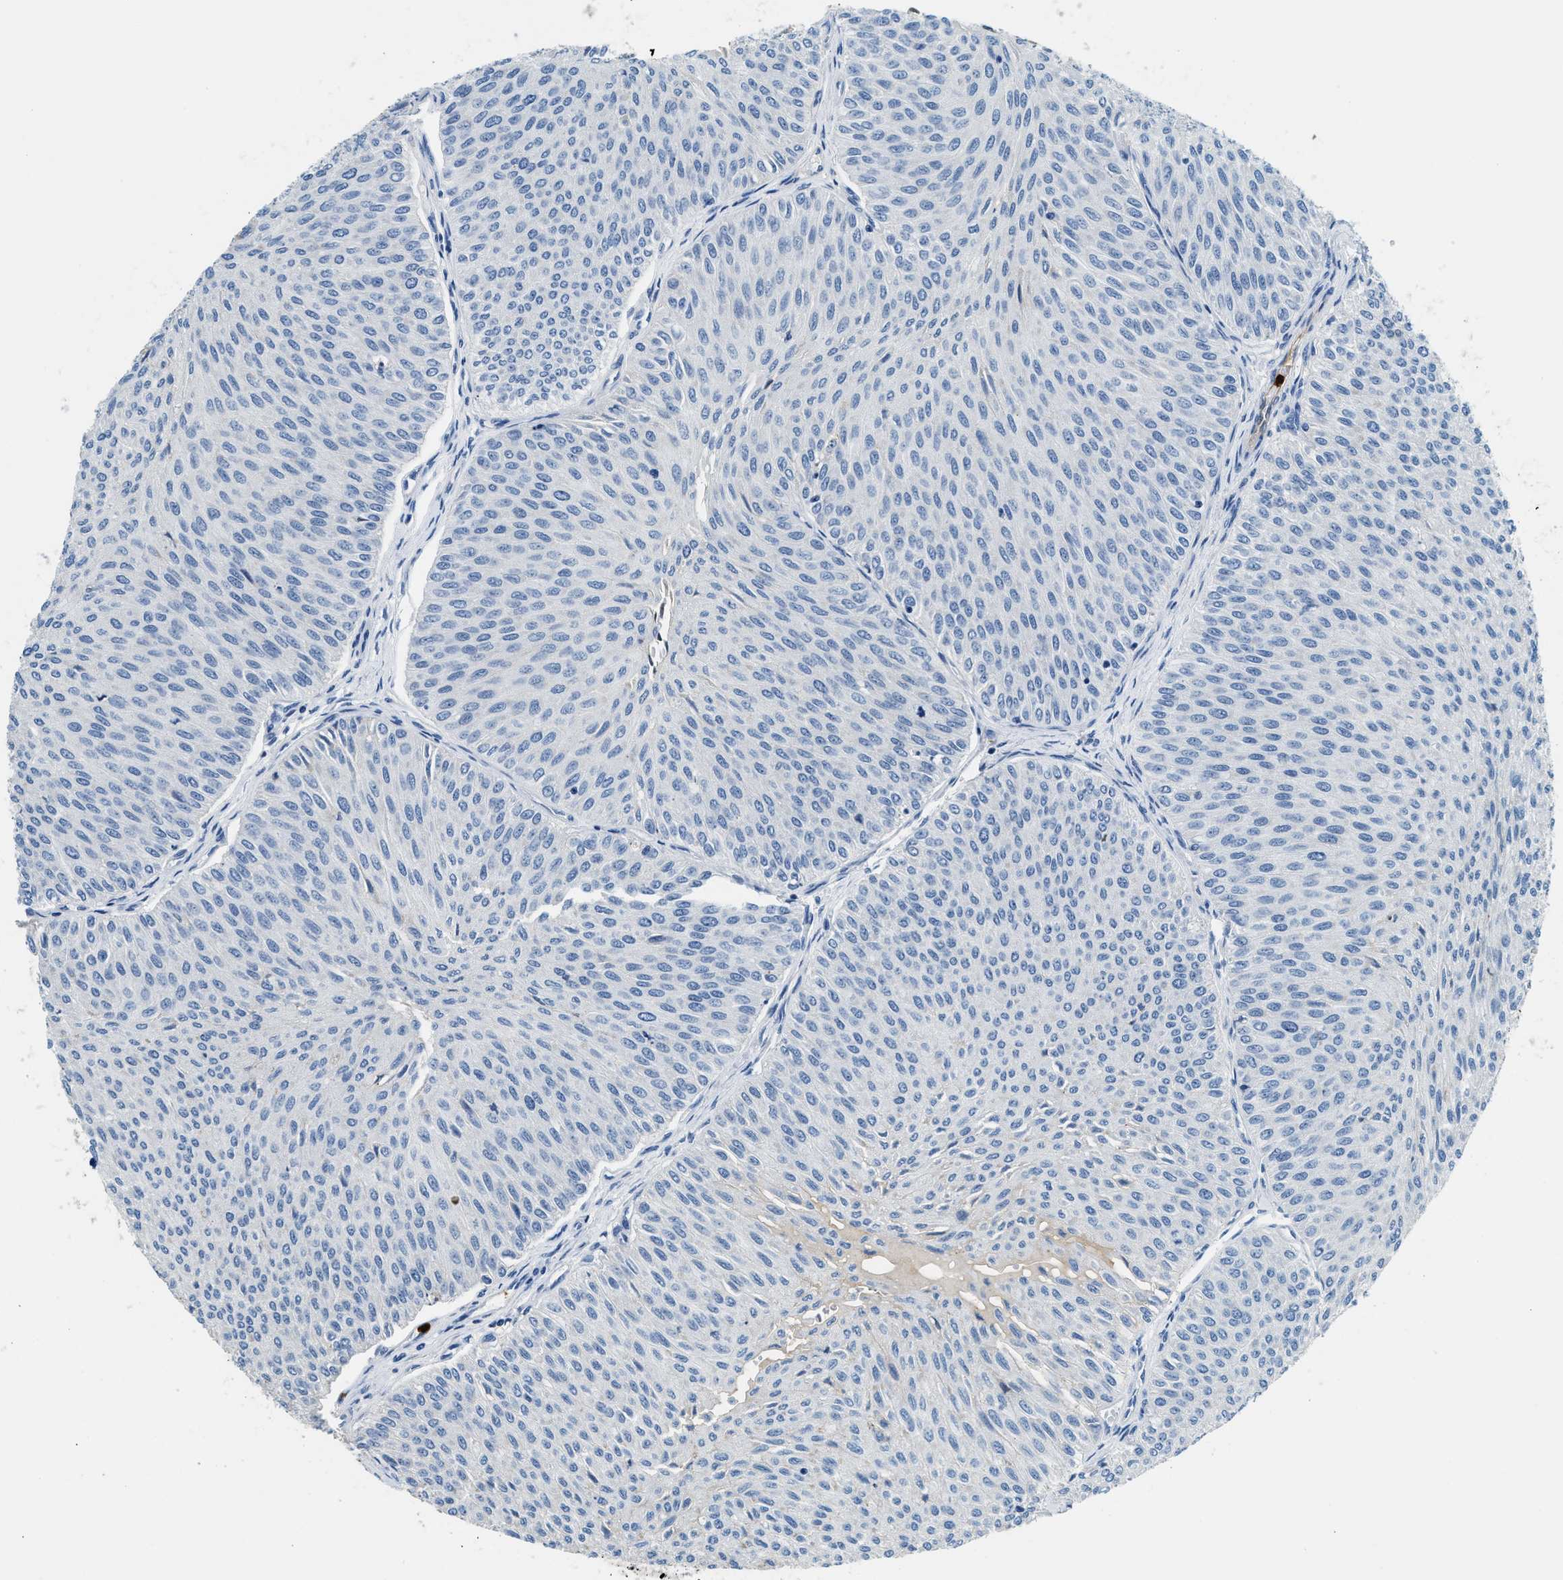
{"staining": {"intensity": "negative", "quantity": "none", "location": "none"}, "tissue": "urothelial cancer", "cell_type": "Tumor cells", "image_type": "cancer", "snomed": [{"axis": "morphology", "description": "Urothelial carcinoma, Low grade"}, {"axis": "topography", "description": "Urinary bladder"}], "caption": "DAB immunohistochemical staining of human urothelial cancer demonstrates no significant expression in tumor cells.", "gene": "ANXA3", "patient": {"sex": "male", "age": 78}}